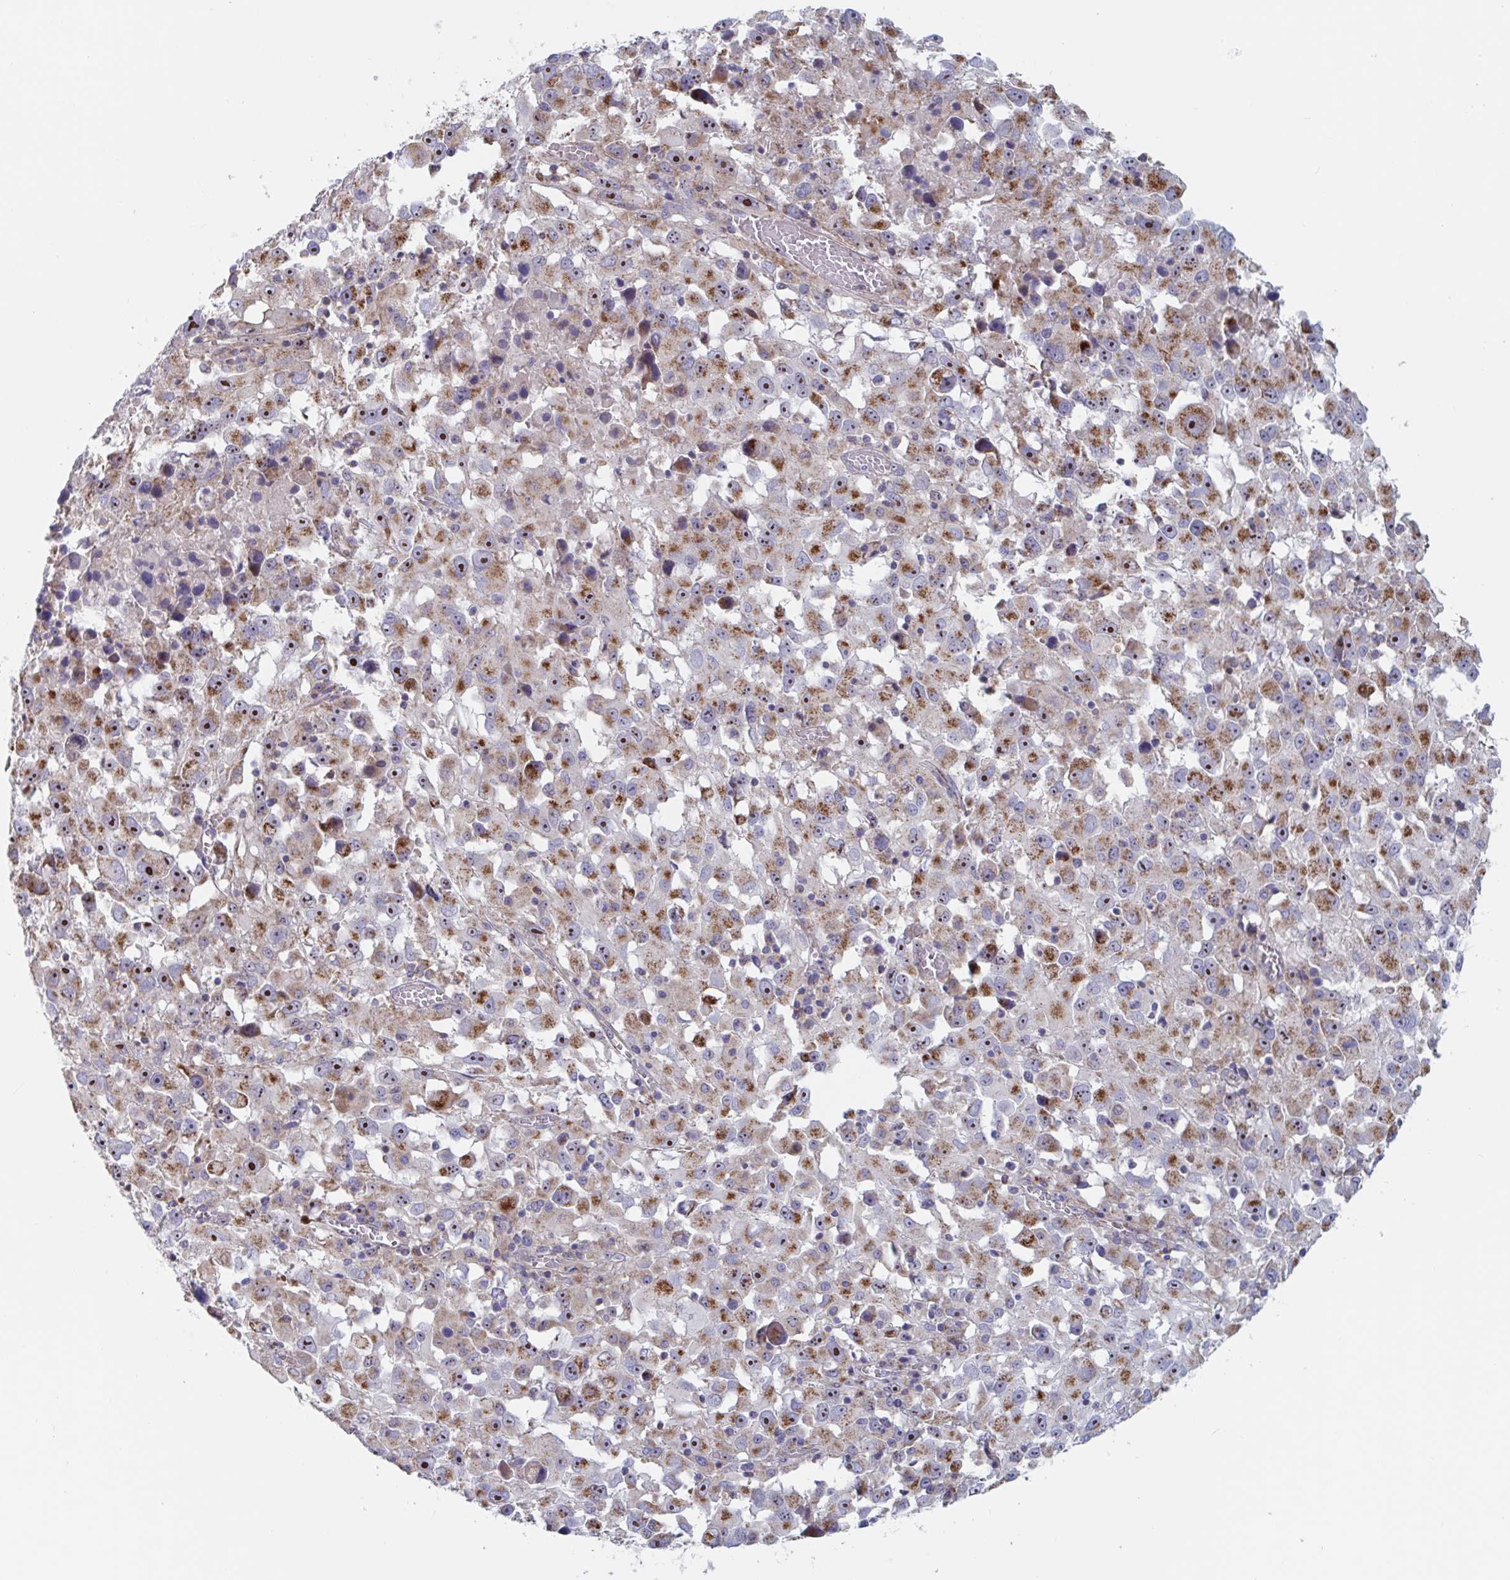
{"staining": {"intensity": "moderate", "quantity": ">75%", "location": "cytoplasmic/membranous,nuclear"}, "tissue": "melanoma", "cell_type": "Tumor cells", "image_type": "cancer", "snomed": [{"axis": "morphology", "description": "Malignant melanoma, Metastatic site"}, {"axis": "topography", "description": "Soft tissue"}], "caption": "The photomicrograph demonstrates a brown stain indicating the presence of a protein in the cytoplasmic/membranous and nuclear of tumor cells in malignant melanoma (metastatic site).", "gene": "MRPL53", "patient": {"sex": "male", "age": 50}}